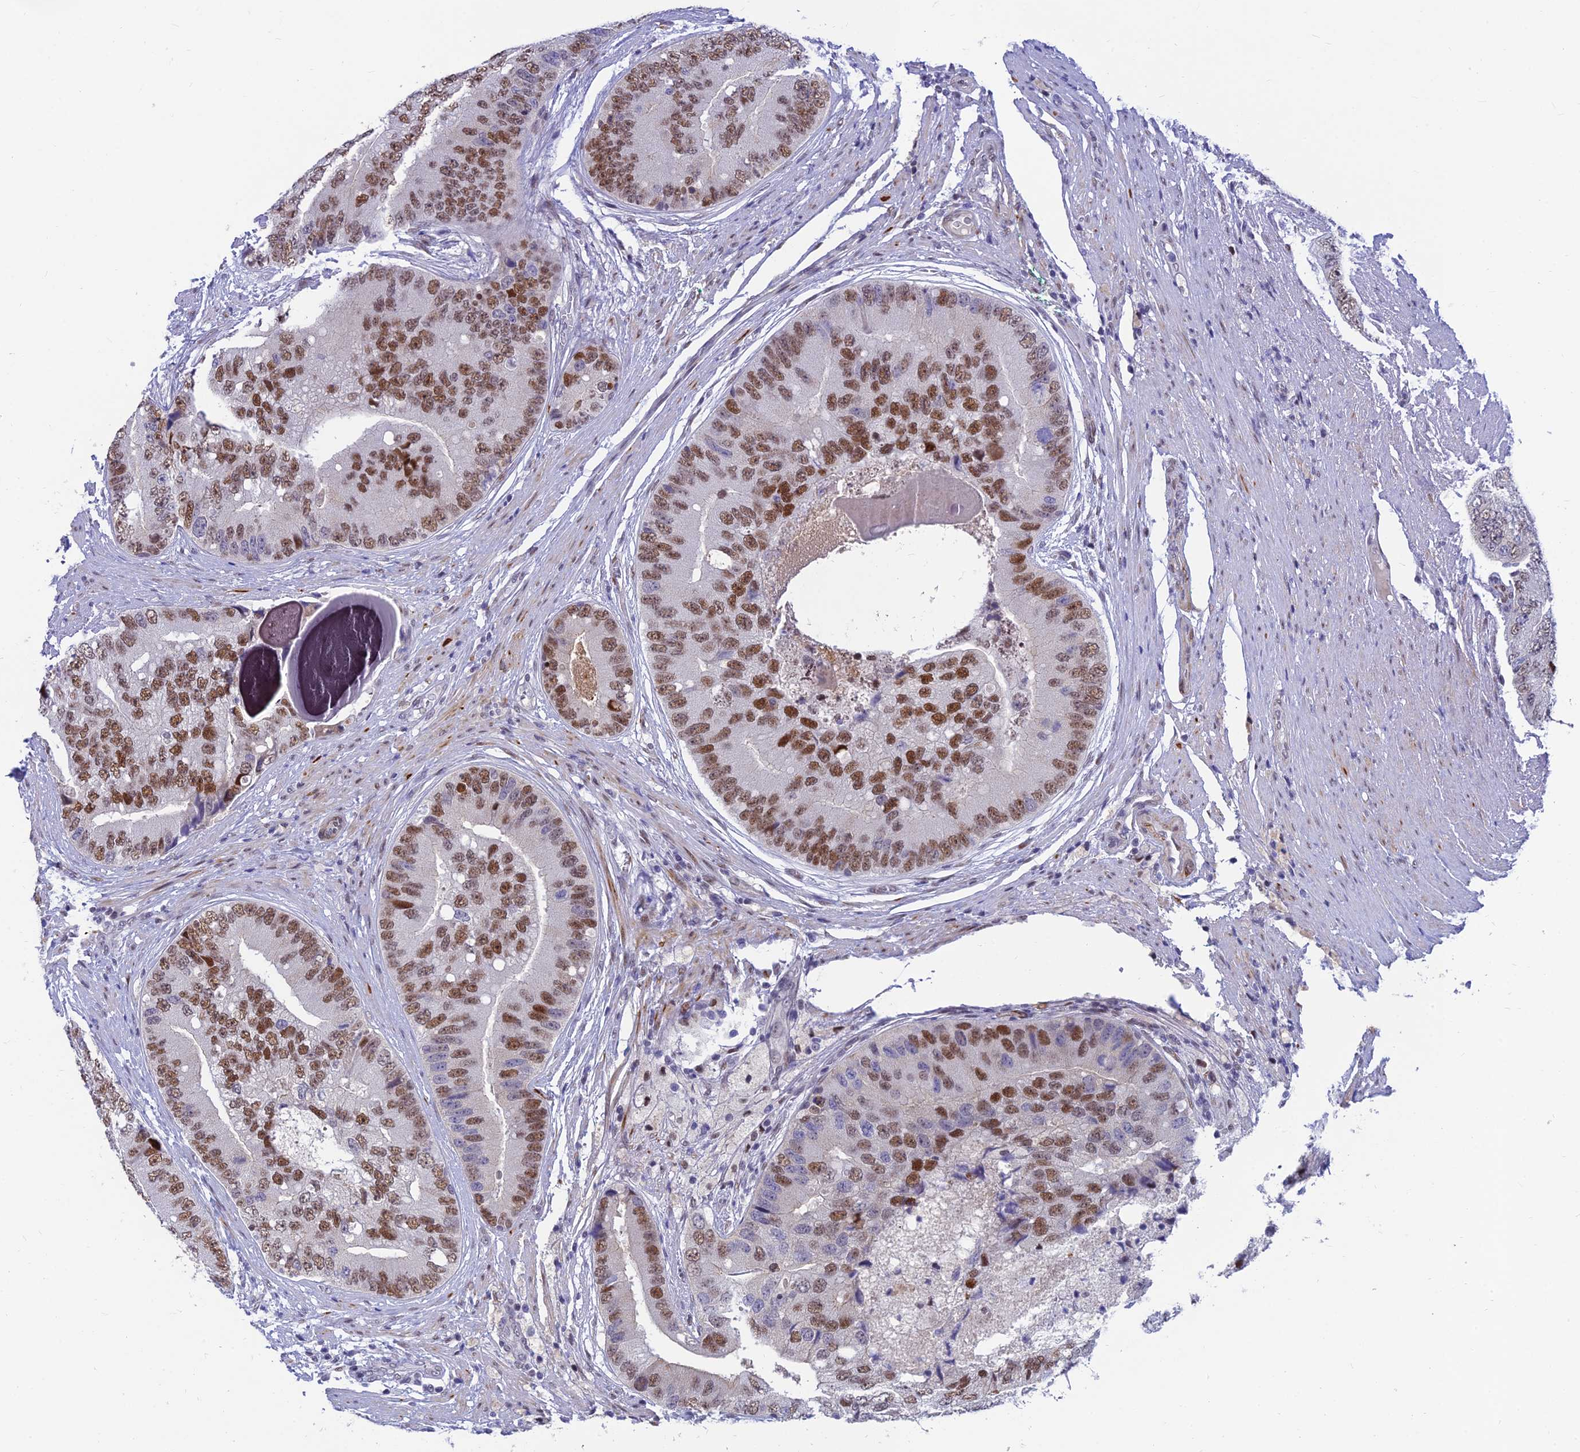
{"staining": {"intensity": "moderate", "quantity": "25%-75%", "location": "nuclear"}, "tissue": "prostate cancer", "cell_type": "Tumor cells", "image_type": "cancer", "snomed": [{"axis": "morphology", "description": "Adenocarcinoma, High grade"}, {"axis": "topography", "description": "Prostate"}], "caption": "High-magnification brightfield microscopy of prostate adenocarcinoma (high-grade) stained with DAB (brown) and counterstained with hematoxylin (blue). tumor cells exhibit moderate nuclear positivity is appreciated in about25%-75% of cells.", "gene": "CLK4", "patient": {"sex": "male", "age": 70}}